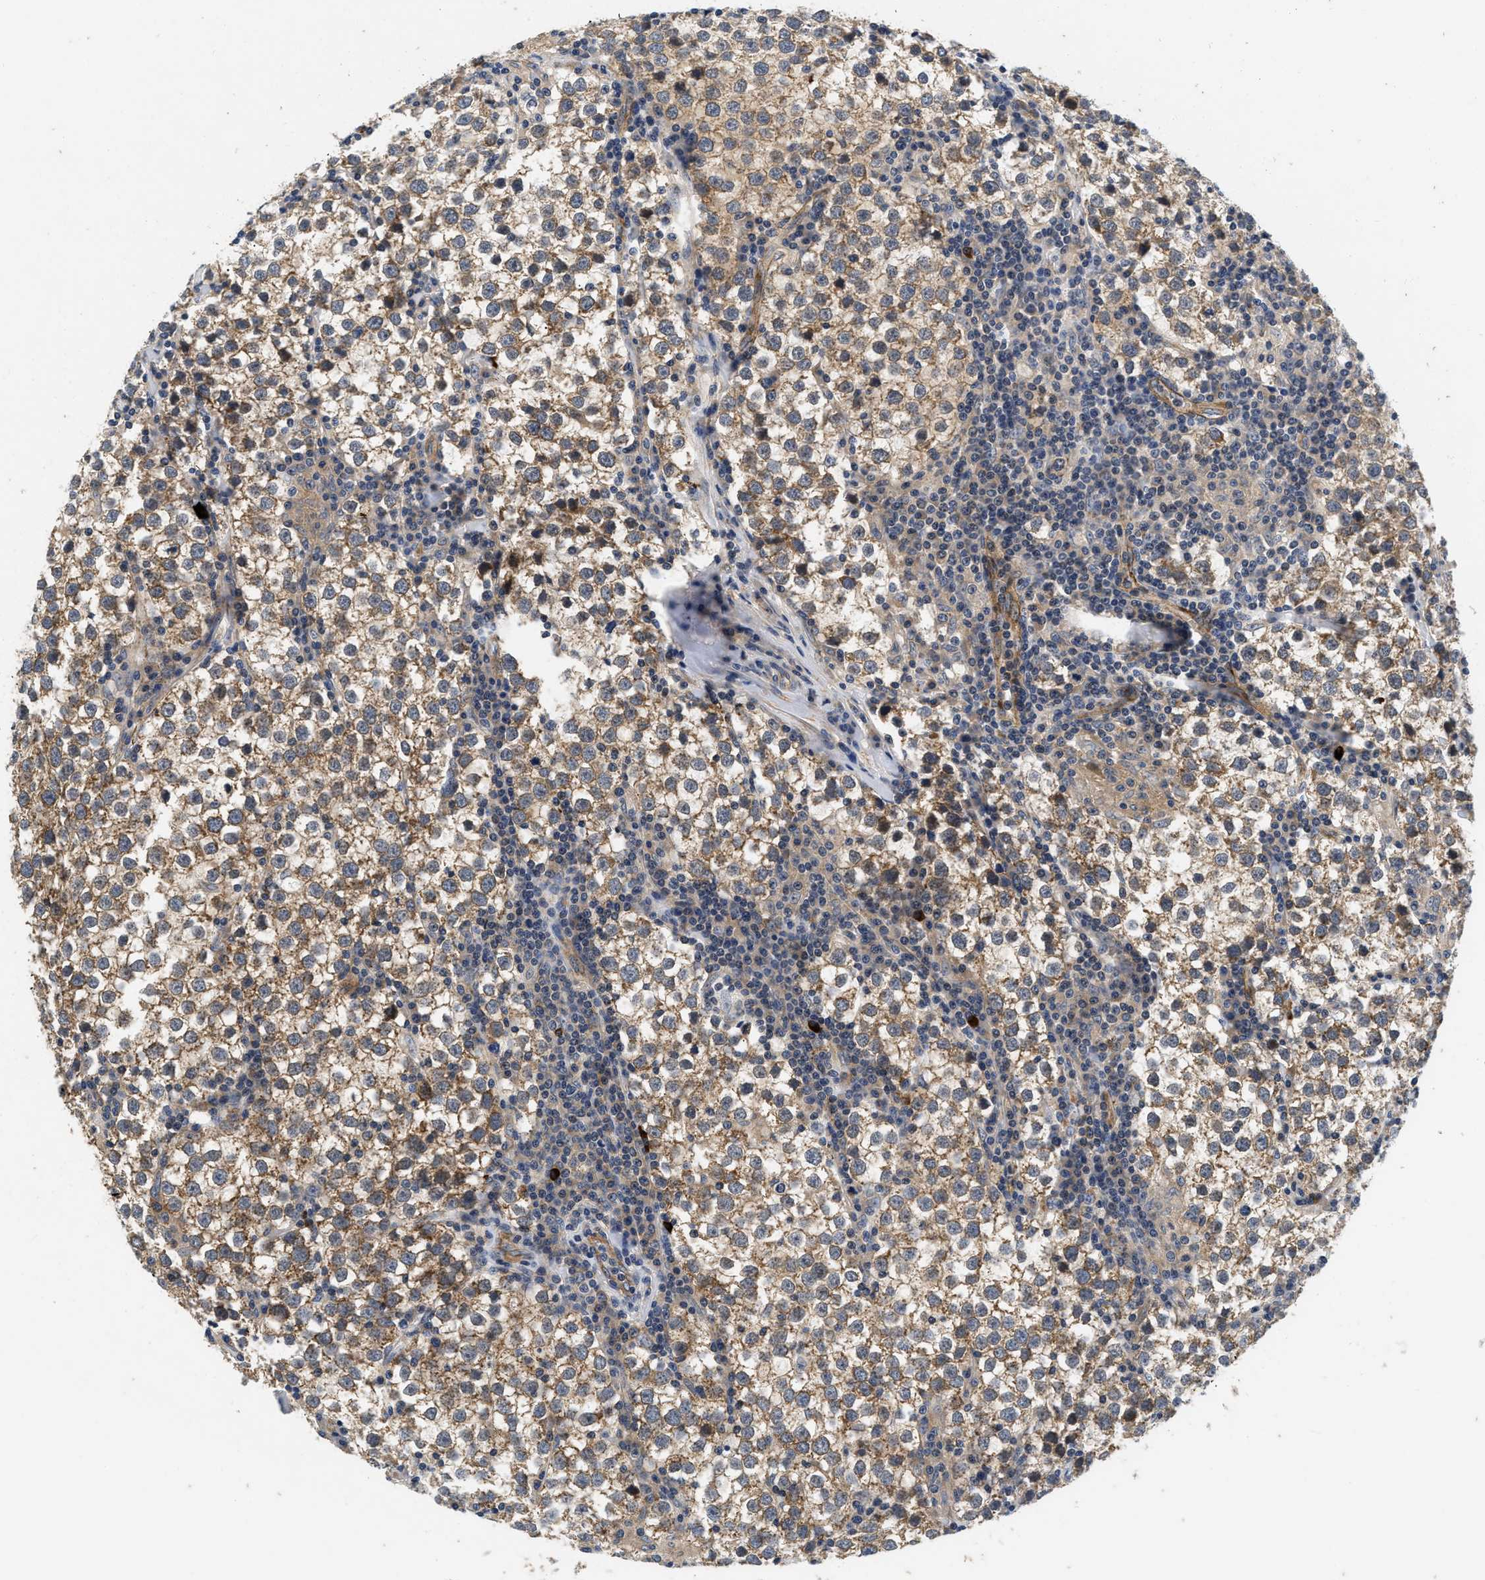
{"staining": {"intensity": "moderate", "quantity": ">75%", "location": "cytoplasmic/membranous"}, "tissue": "testis cancer", "cell_type": "Tumor cells", "image_type": "cancer", "snomed": [{"axis": "morphology", "description": "Seminoma, NOS"}, {"axis": "morphology", "description": "Carcinoma, Embryonal, NOS"}, {"axis": "topography", "description": "Testis"}], "caption": "Approximately >75% of tumor cells in testis cancer demonstrate moderate cytoplasmic/membranous protein expression as visualized by brown immunohistochemical staining.", "gene": "NME6", "patient": {"sex": "male", "age": 36}}